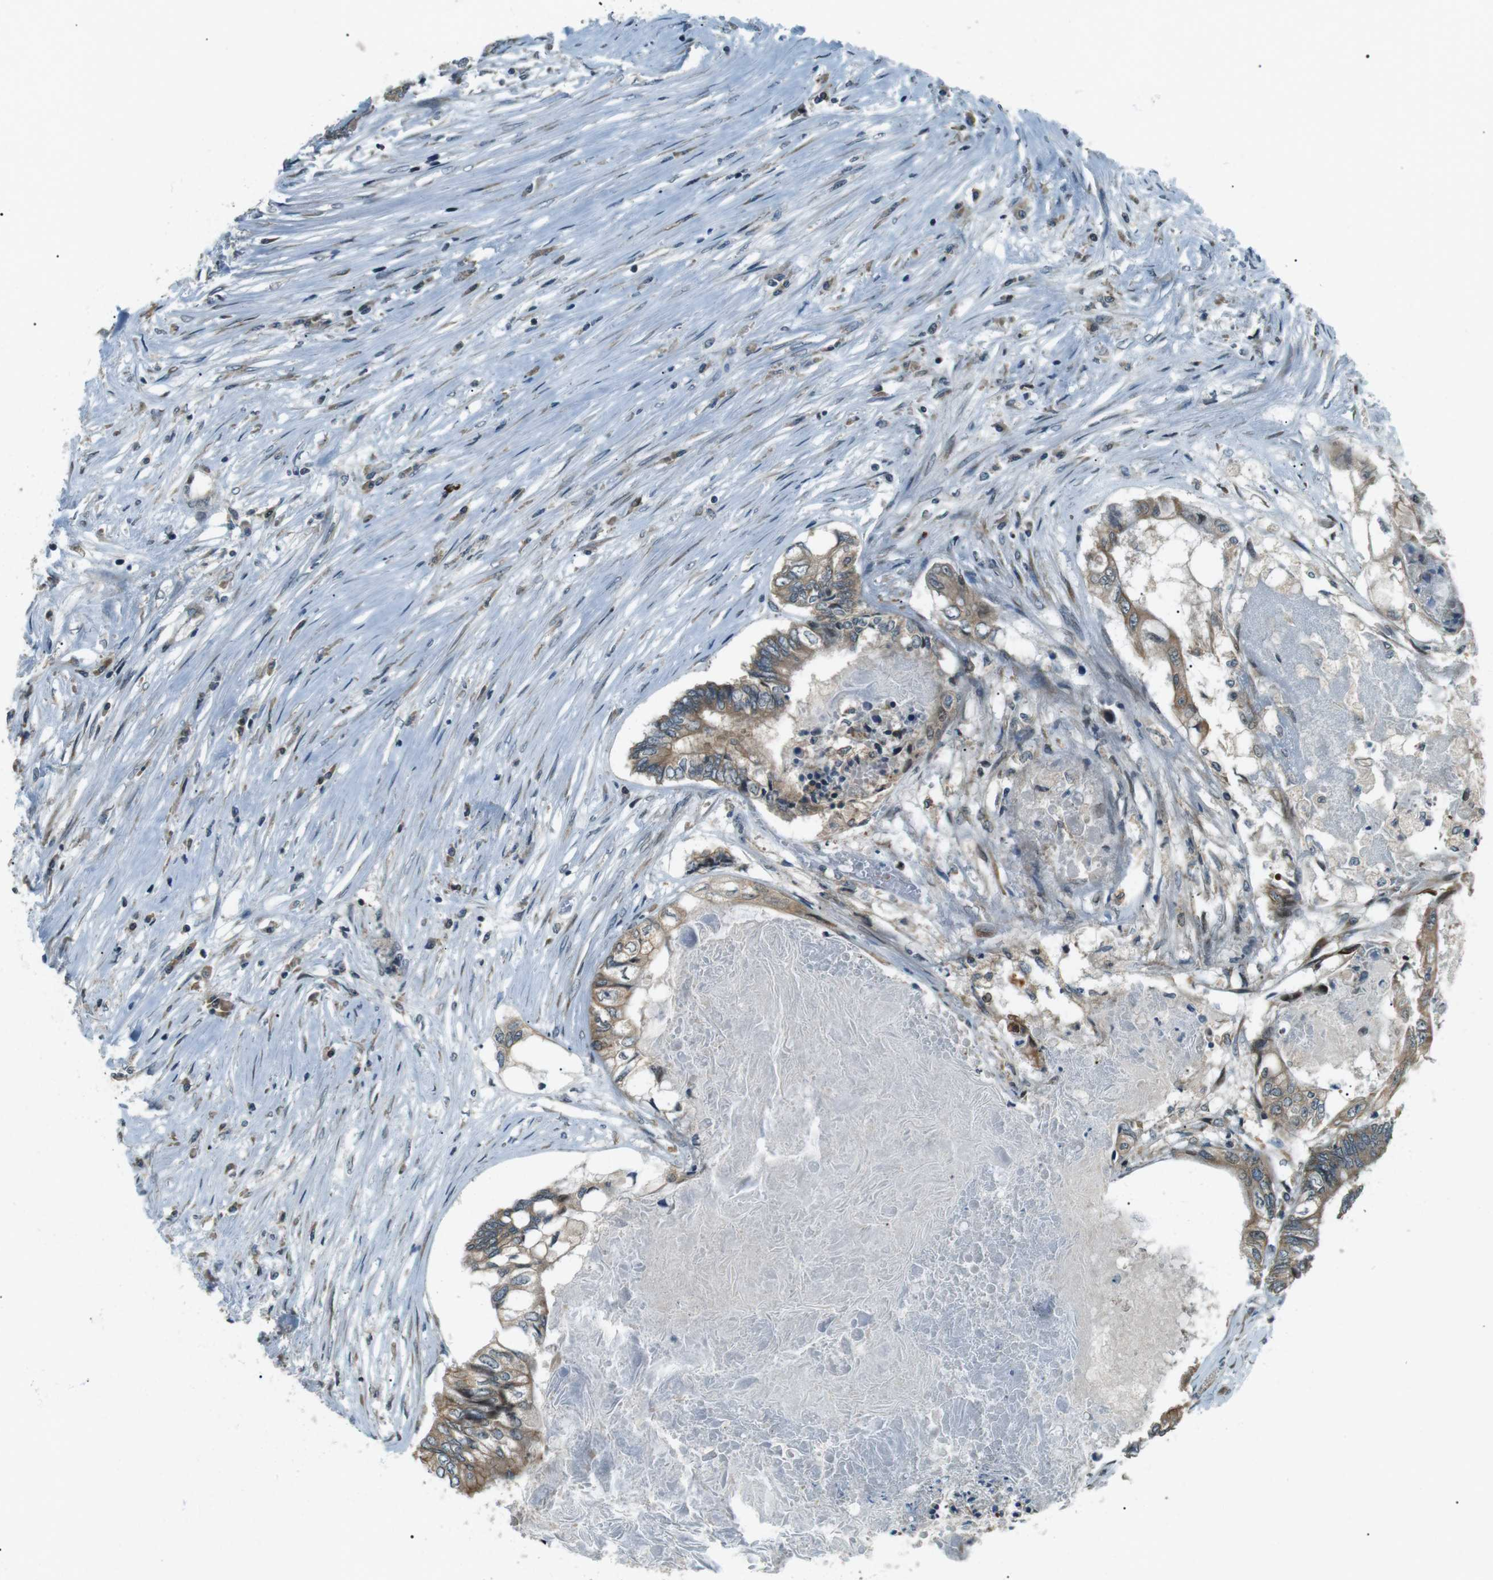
{"staining": {"intensity": "weak", "quantity": ">75%", "location": "cytoplasmic/membranous"}, "tissue": "colorectal cancer", "cell_type": "Tumor cells", "image_type": "cancer", "snomed": [{"axis": "morphology", "description": "Adenocarcinoma, NOS"}, {"axis": "topography", "description": "Rectum"}], "caption": "Colorectal cancer (adenocarcinoma) tissue shows weak cytoplasmic/membranous positivity in about >75% of tumor cells The staining was performed using DAB to visualize the protein expression in brown, while the nuclei were stained in blue with hematoxylin (Magnification: 20x).", "gene": "TMEM74", "patient": {"sex": "male", "age": 63}}